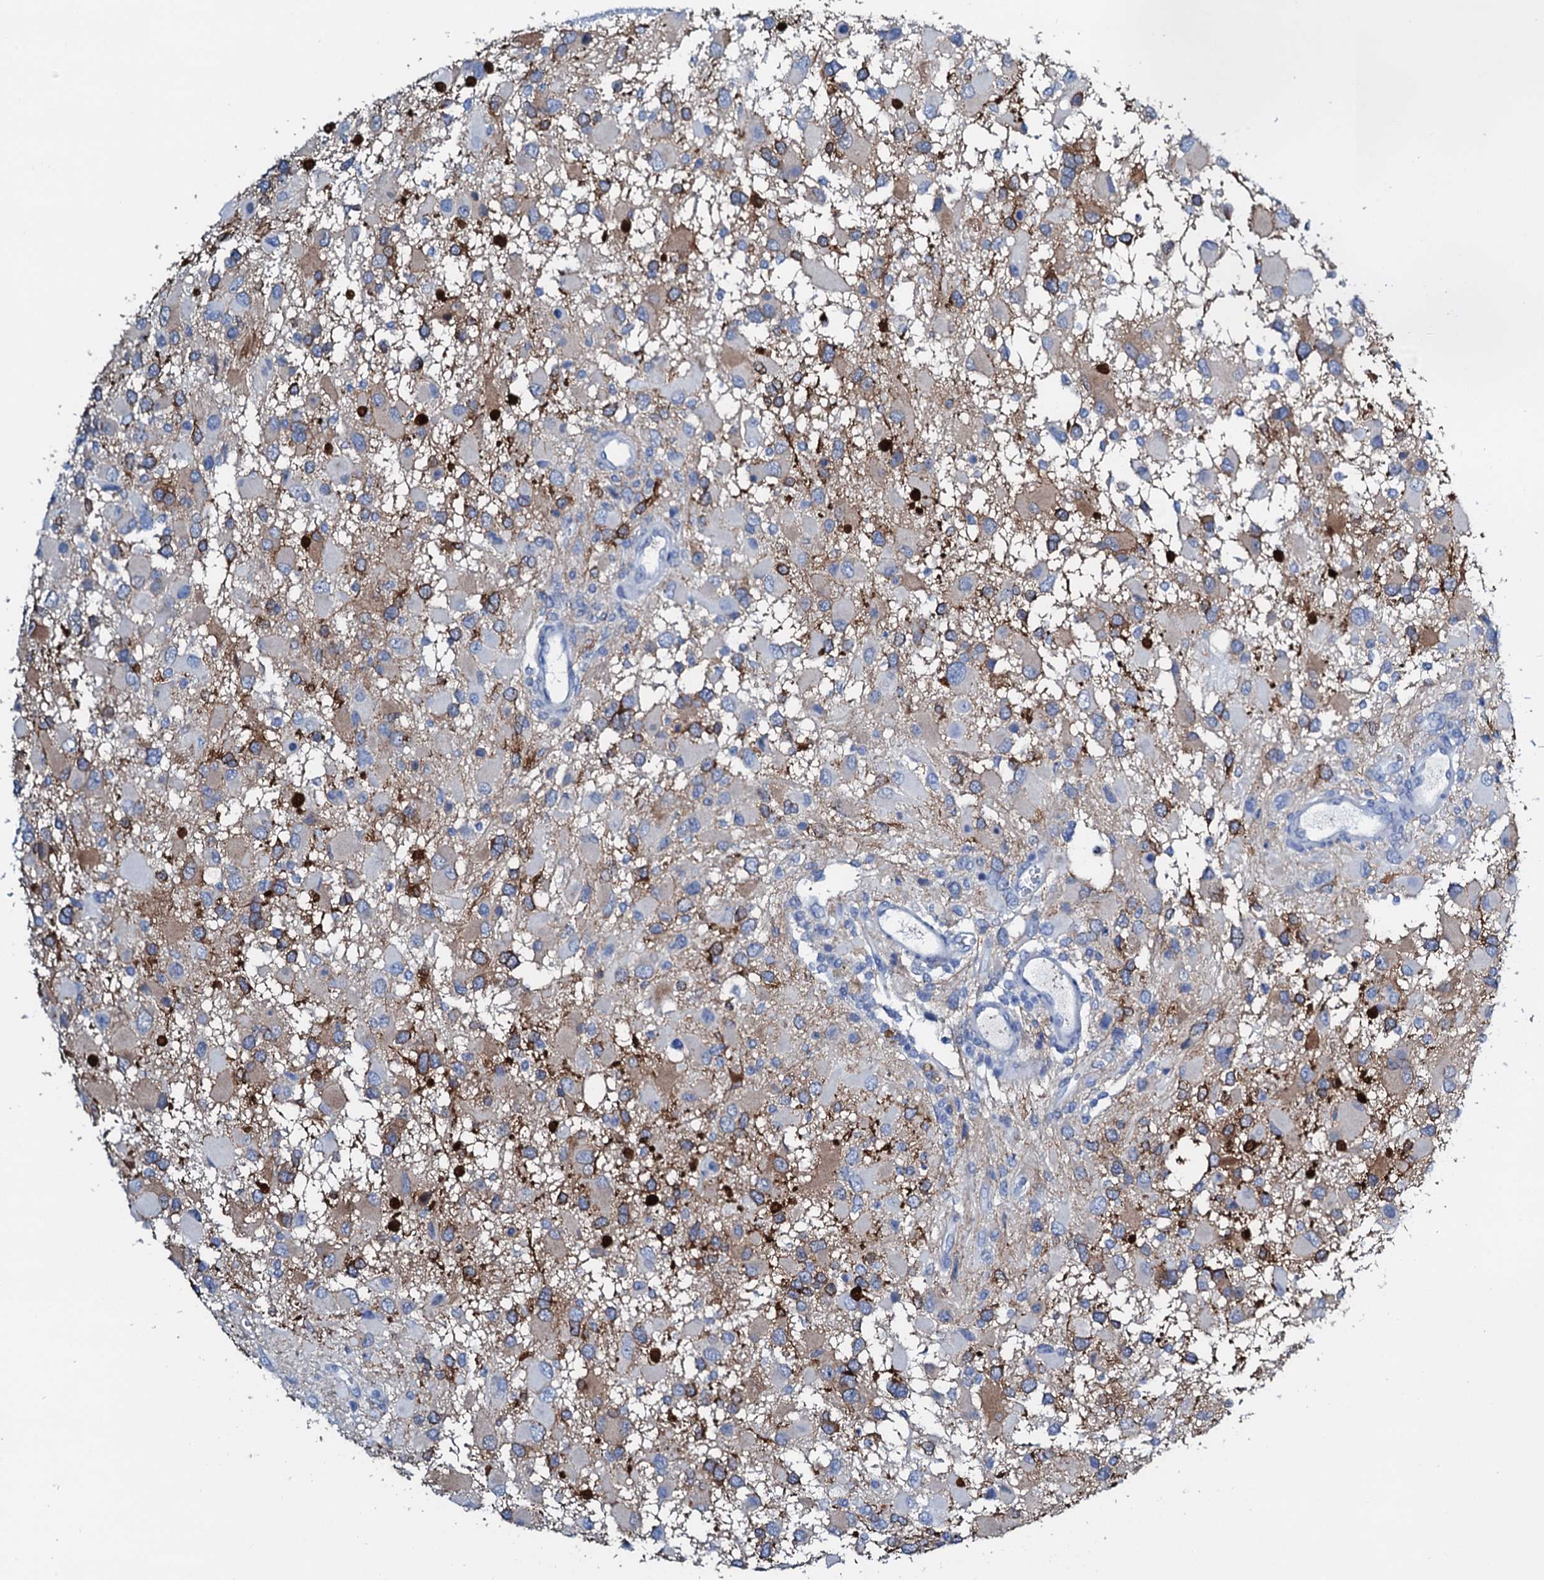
{"staining": {"intensity": "moderate", "quantity": "25%-75%", "location": "cytoplasmic/membranous"}, "tissue": "glioma", "cell_type": "Tumor cells", "image_type": "cancer", "snomed": [{"axis": "morphology", "description": "Glioma, malignant, High grade"}, {"axis": "topography", "description": "Brain"}], "caption": "A brown stain shows moderate cytoplasmic/membranous expression of a protein in malignant high-grade glioma tumor cells. The staining was performed using DAB to visualize the protein expression in brown, while the nuclei were stained in blue with hematoxylin (Magnification: 20x).", "gene": "AMER2", "patient": {"sex": "male", "age": 53}}